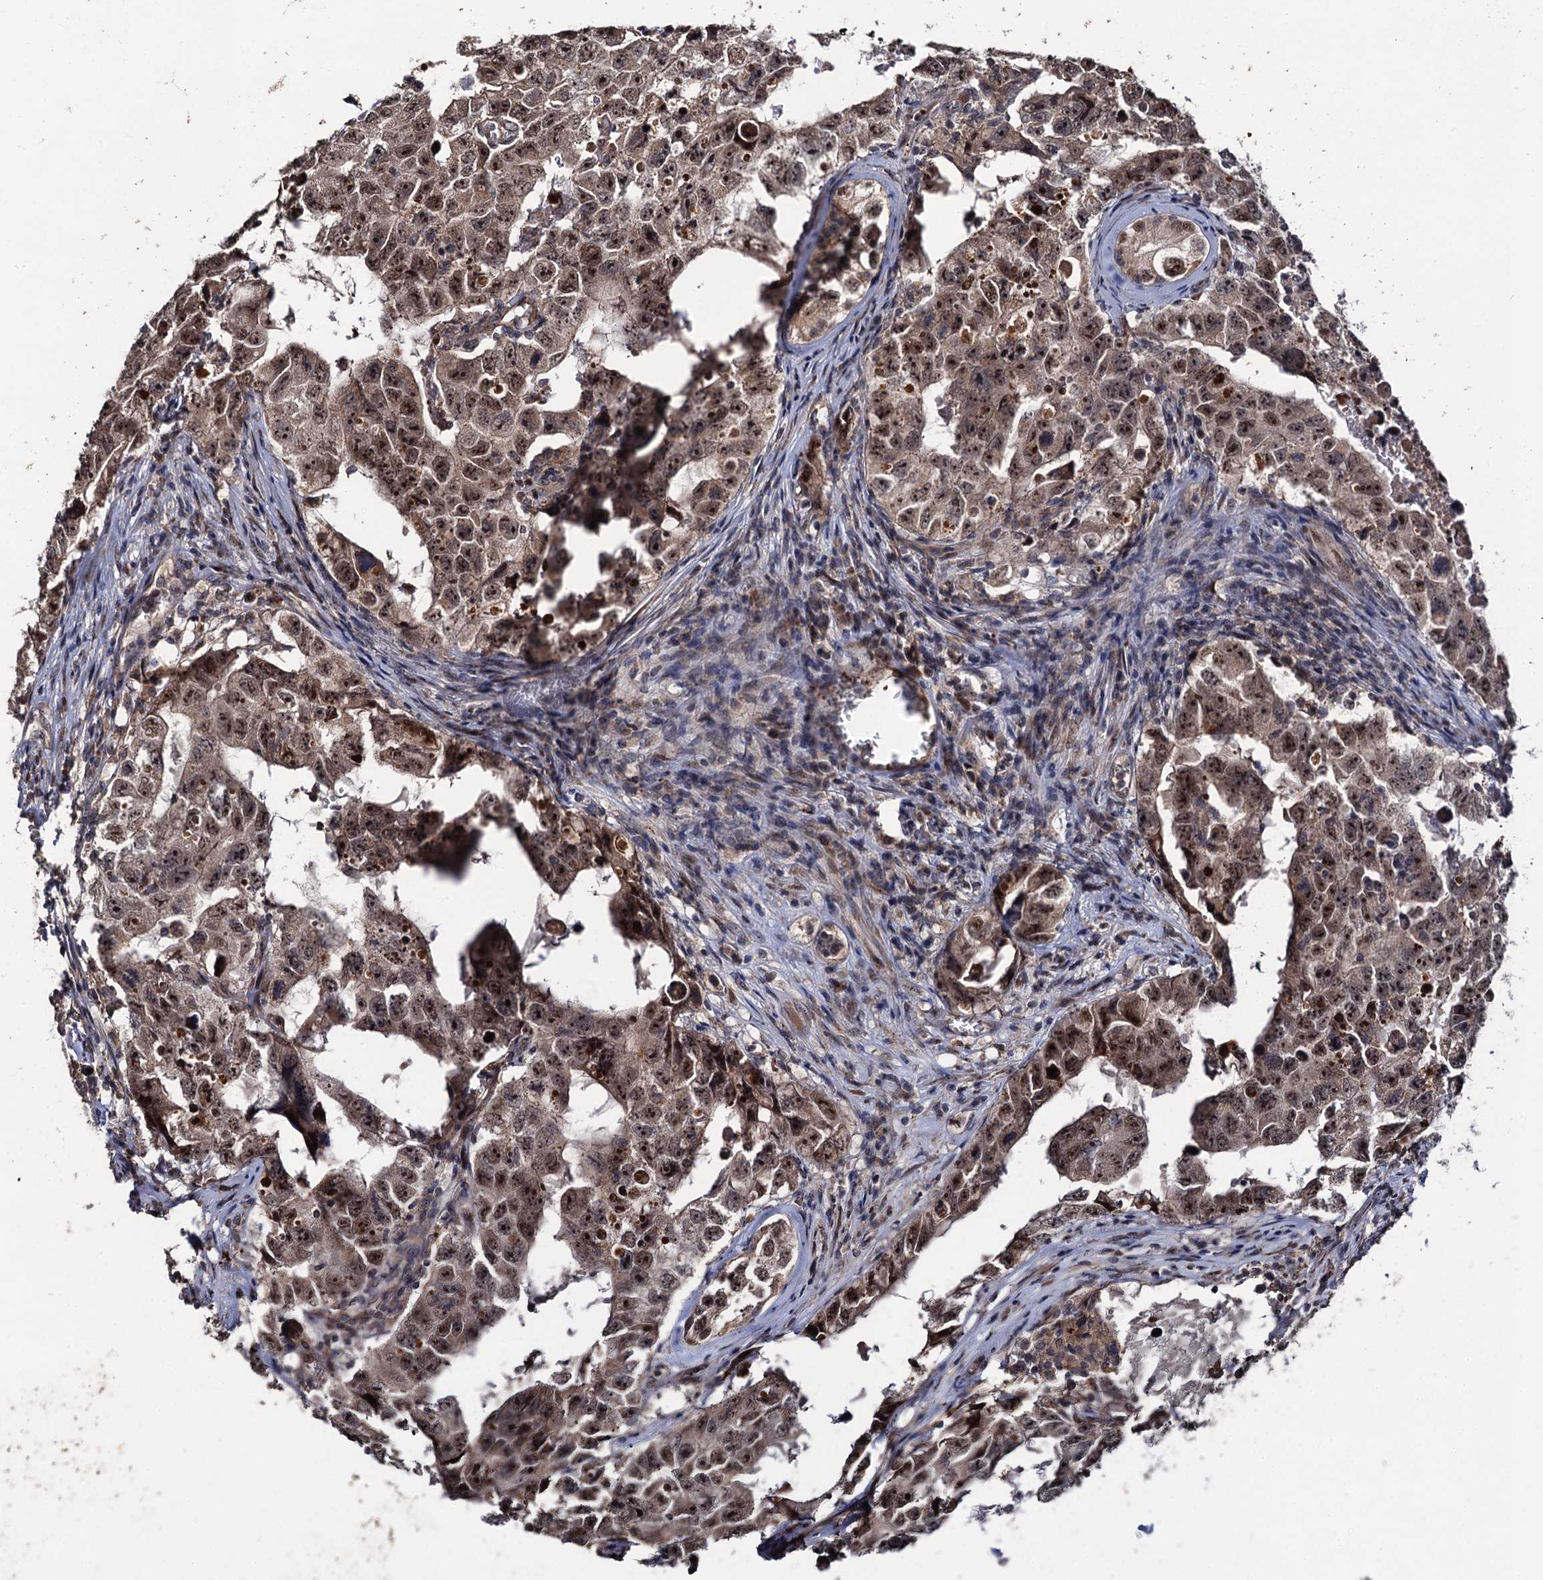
{"staining": {"intensity": "moderate", "quantity": ">75%", "location": "nuclear"}, "tissue": "testis cancer", "cell_type": "Tumor cells", "image_type": "cancer", "snomed": [{"axis": "morphology", "description": "Carcinoma, Embryonal, NOS"}, {"axis": "topography", "description": "Testis"}], "caption": "About >75% of tumor cells in testis embryonal carcinoma show moderate nuclear protein expression as visualized by brown immunohistochemical staining.", "gene": "LRRC63", "patient": {"sex": "male", "age": 17}}